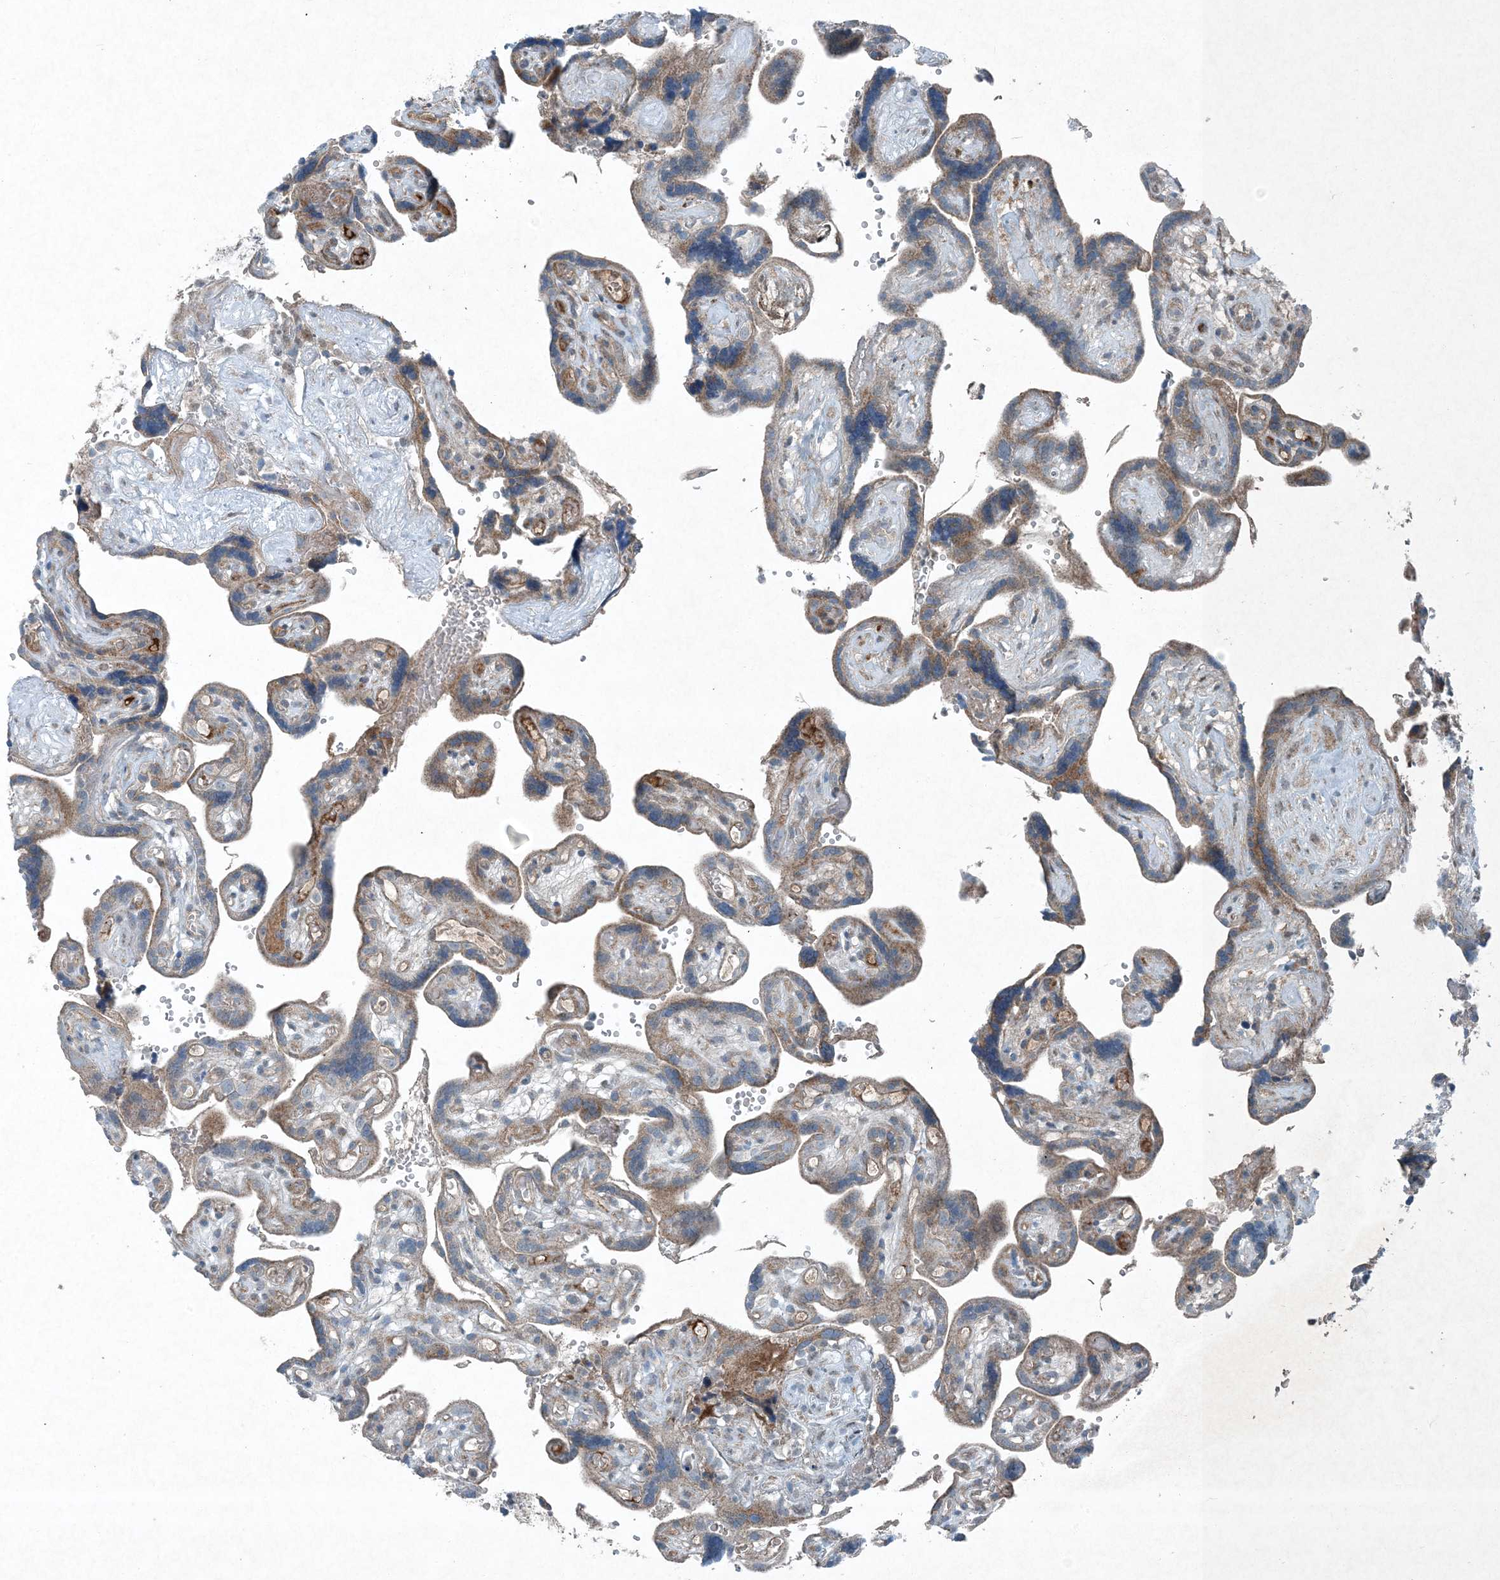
{"staining": {"intensity": "moderate", "quantity": ">75%", "location": "cytoplasmic/membranous"}, "tissue": "placenta", "cell_type": "Decidual cells", "image_type": "normal", "snomed": [{"axis": "morphology", "description": "Normal tissue, NOS"}, {"axis": "topography", "description": "Placenta"}], "caption": "The immunohistochemical stain shows moderate cytoplasmic/membranous positivity in decidual cells of unremarkable placenta.", "gene": "APOM", "patient": {"sex": "female", "age": 30}}